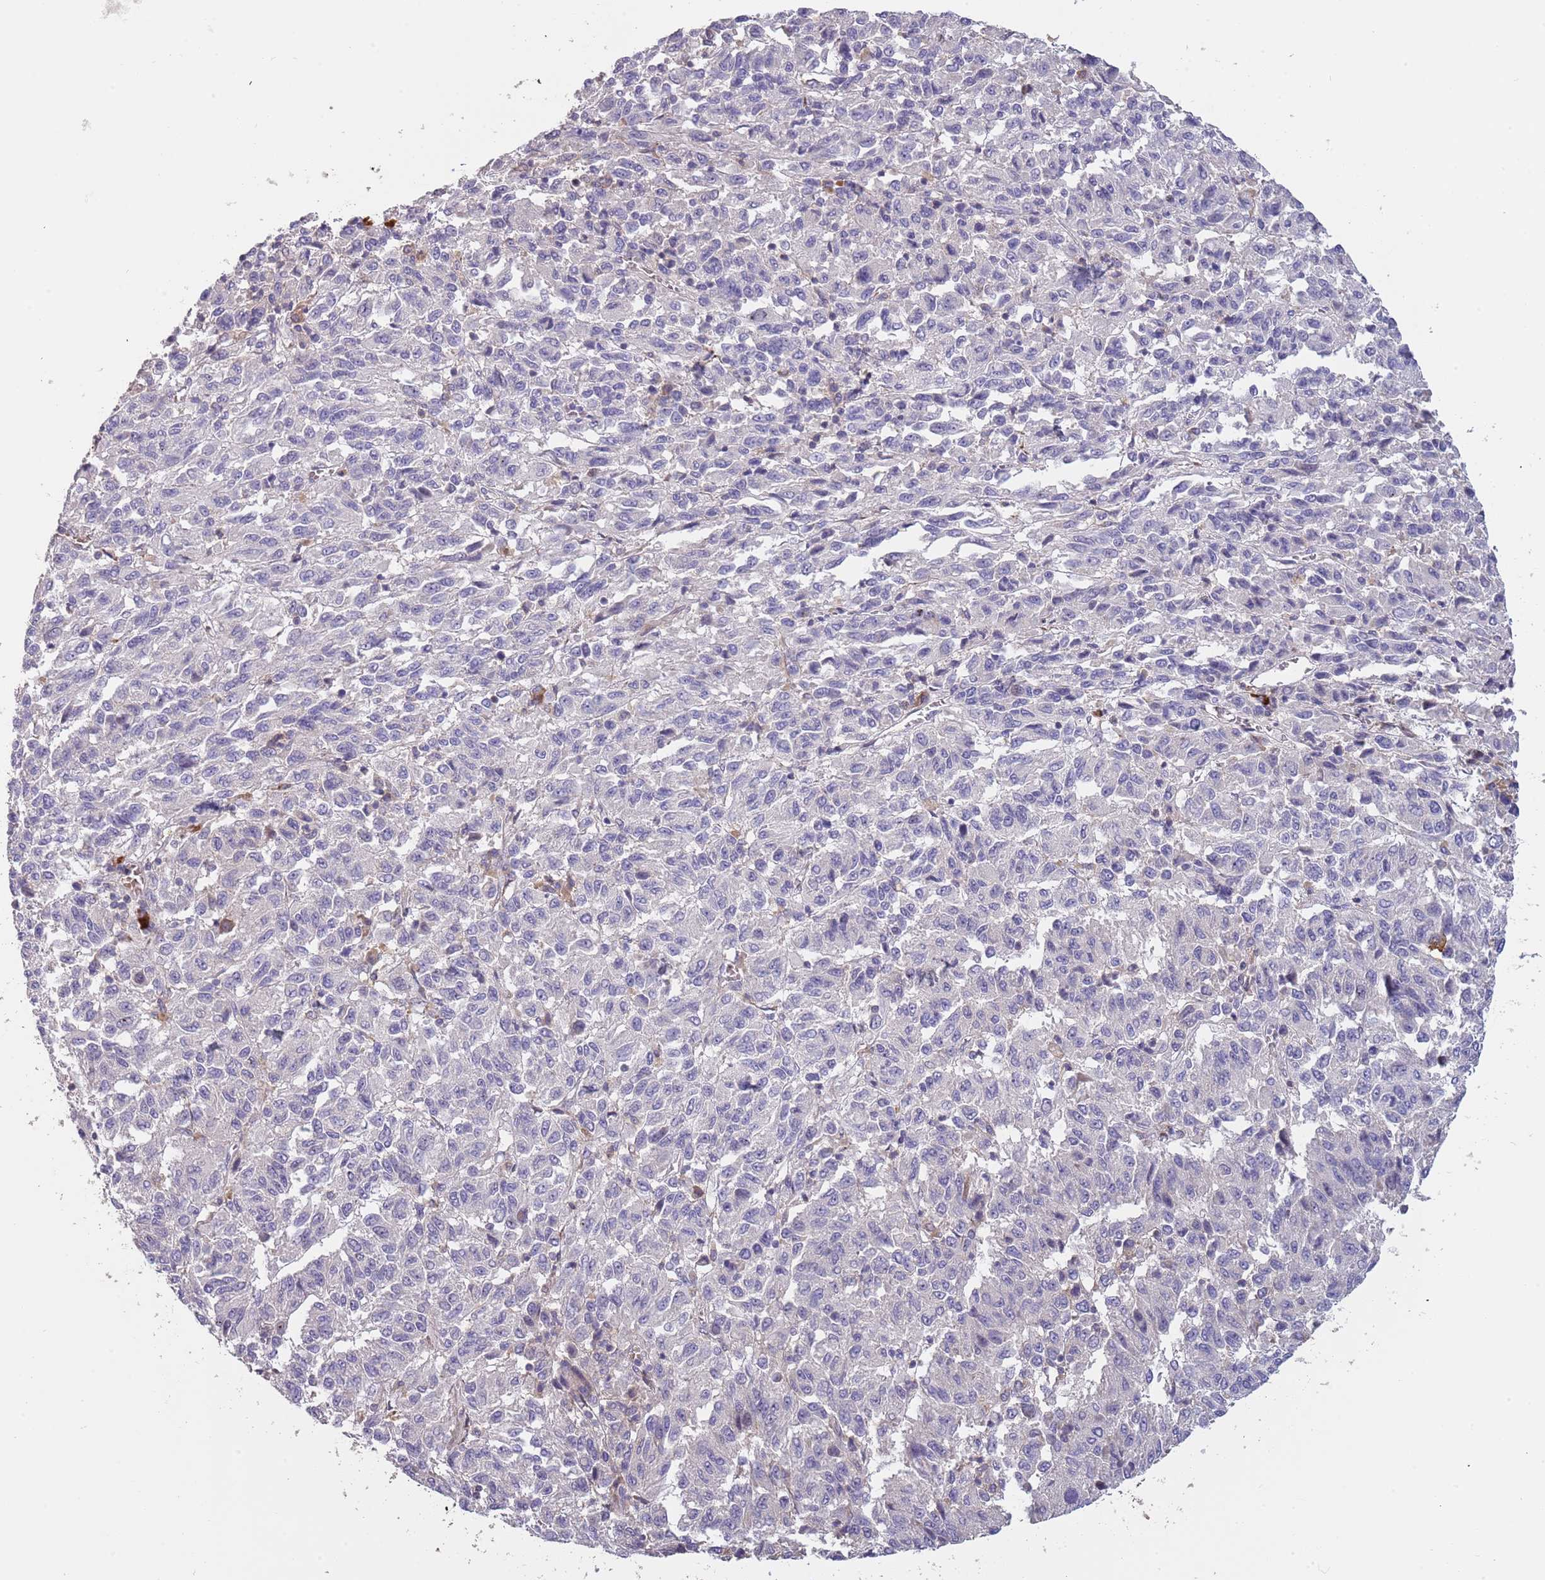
{"staining": {"intensity": "negative", "quantity": "none", "location": "none"}, "tissue": "melanoma", "cell_type": "Tumor cells", "image_type": "cancer", "snomed": [{"axis": "morphology", "description": "Malignant melanoma, Metastatic site"}, {"axis": "topography", "description": "Lung"}], "caption": "Immunohistochemical staining of melanoma displays no significant expression in tumor cells.", "gene": "SUSD1", "patient": {"sex": "male", "age": 64}}